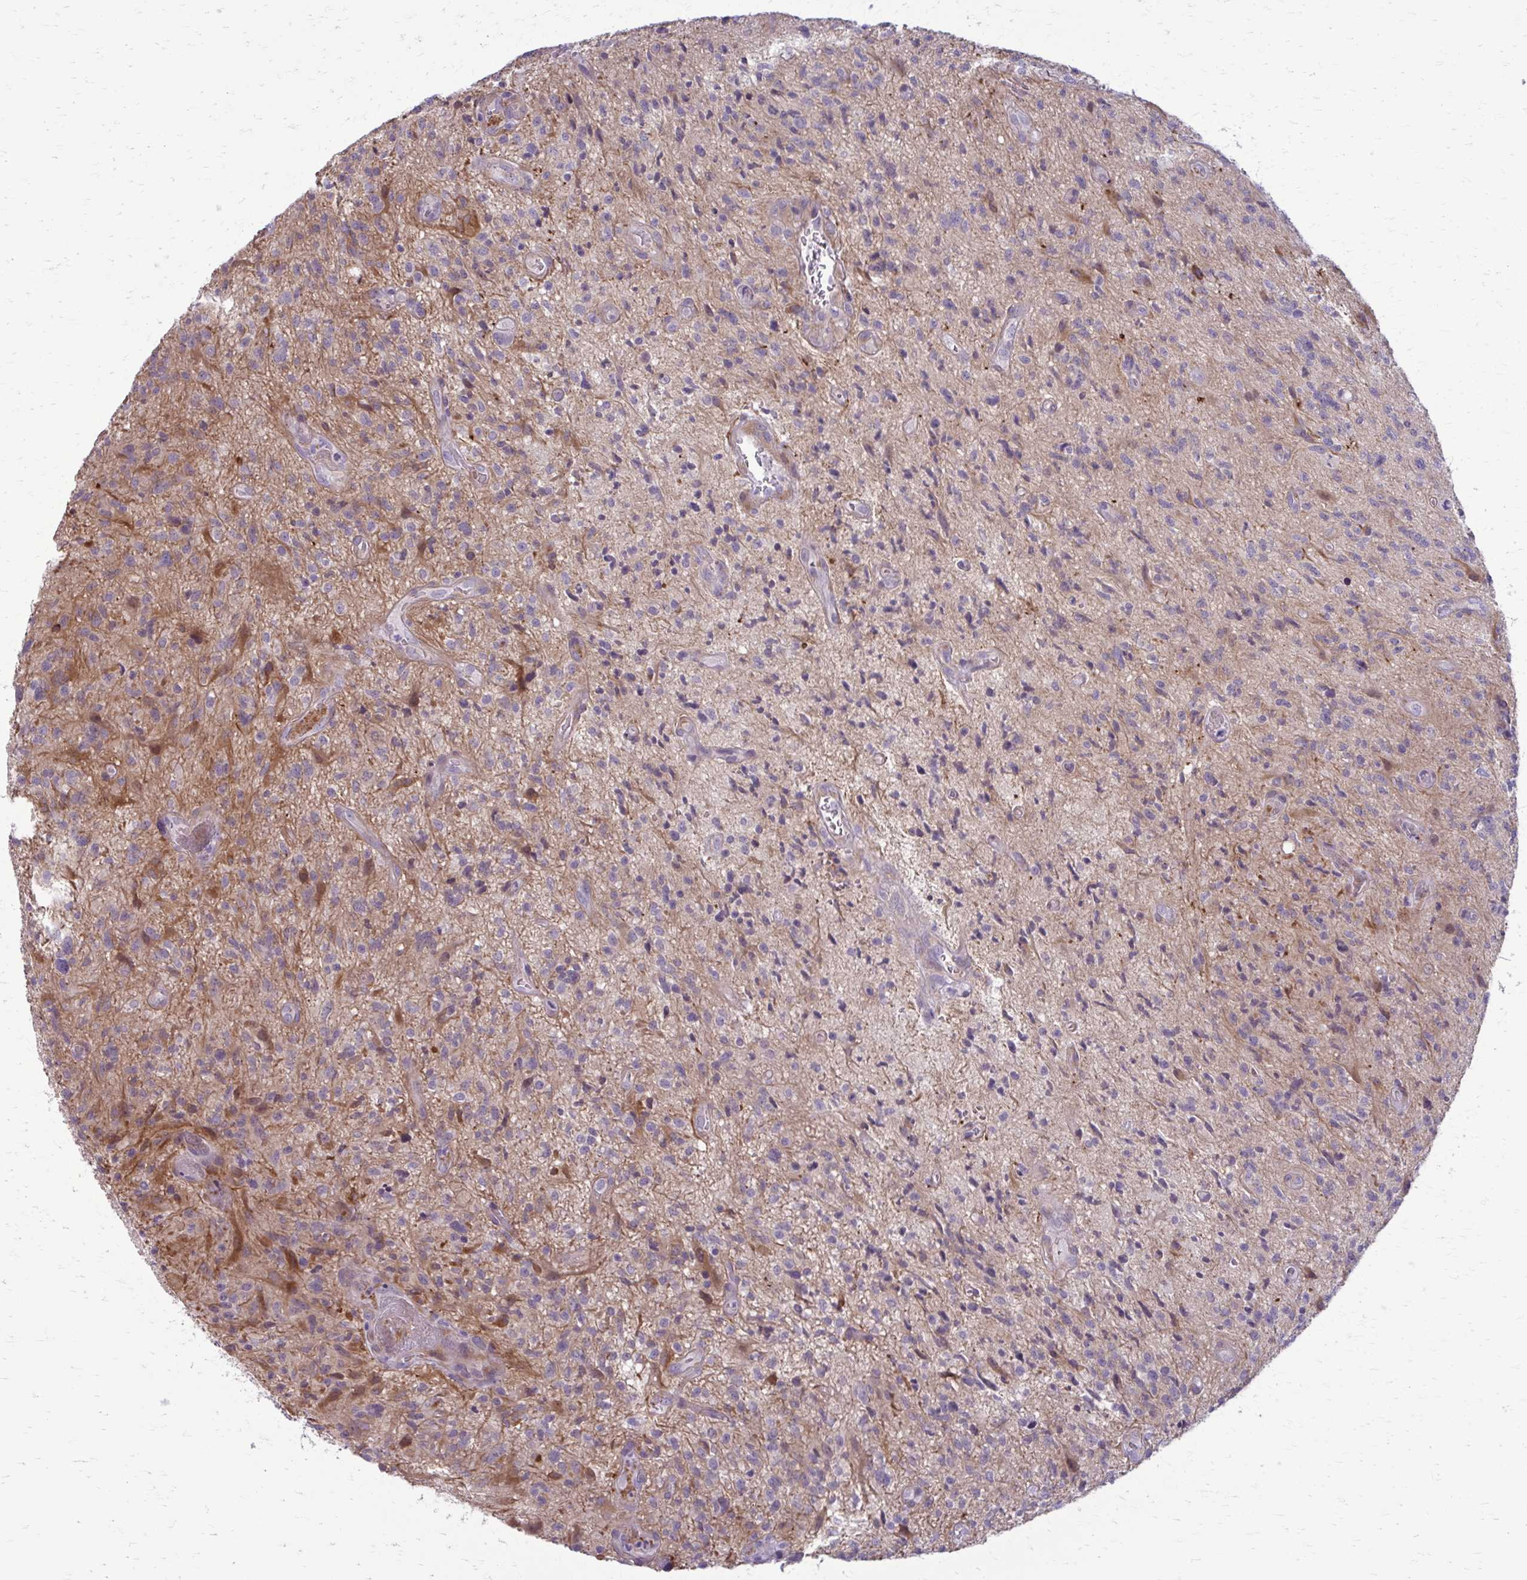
{"staining": {"intensity": "negative", "quantity": "none", "location": "none"}, "tissue": "glioma", "cell_type": "Tumor cells", "image_type": "cancer", "snomed": [{"axis": "morphology", "description": "Glioma, malignant, High grade"}, {"axis": "topography", "description": "Brain"}], "caption": "IHC photomicrograph of glioma stained for a protein (brown), which displays no expression in tumor cells.", "gene": "NUMBL", "patient": {"sex": "male", "age": 67}}